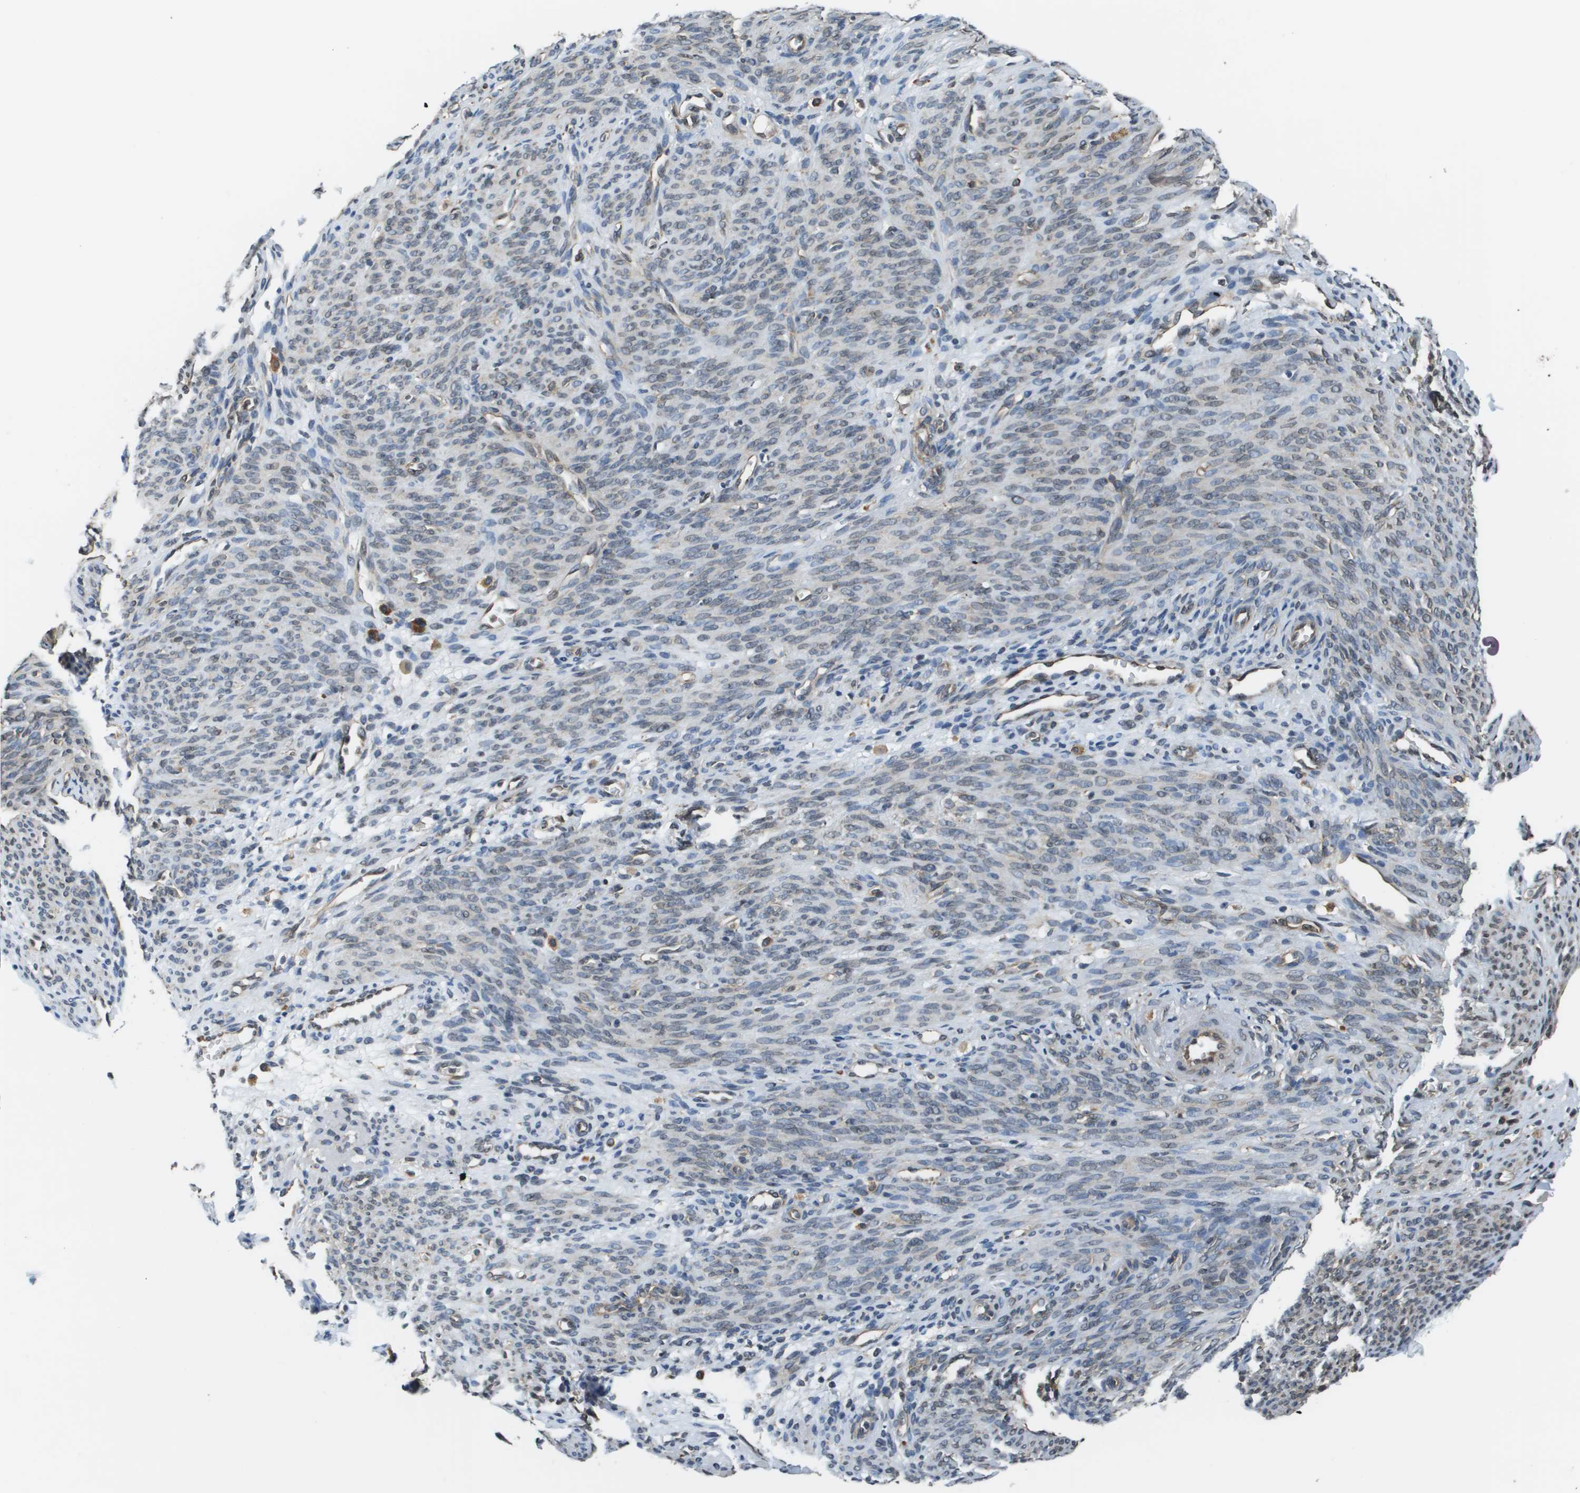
{"staining": {"intensity": "weak", "quantity": "<25%", "location": "cytoplasmic/membranous"}, "tissue": "endometrium", "cell_type": "Cells in endometrial stroma", "image_type": "normal", "snomed": [{"axis": "morphology", "description": "Normal tissue, NOS"}, {"axis": "morphology", "description": "Adenocarcinoma, NOS"}, {"axis": "topography", "description": "Endometrium"}, {"axis": "topography", "description": "Ovary"}], "caption": "High power microscopy photomicrograph of an immunohistochemistry (IHC) micrograph of unremarkable endometrium, revealing no significant expression in cells in endometrial stroma. (Immunohistochemistry (ihc), brightfield microscopy, high magnification).", "gene": "SEC62", "patient": {"sex": "female", "age": 68}}